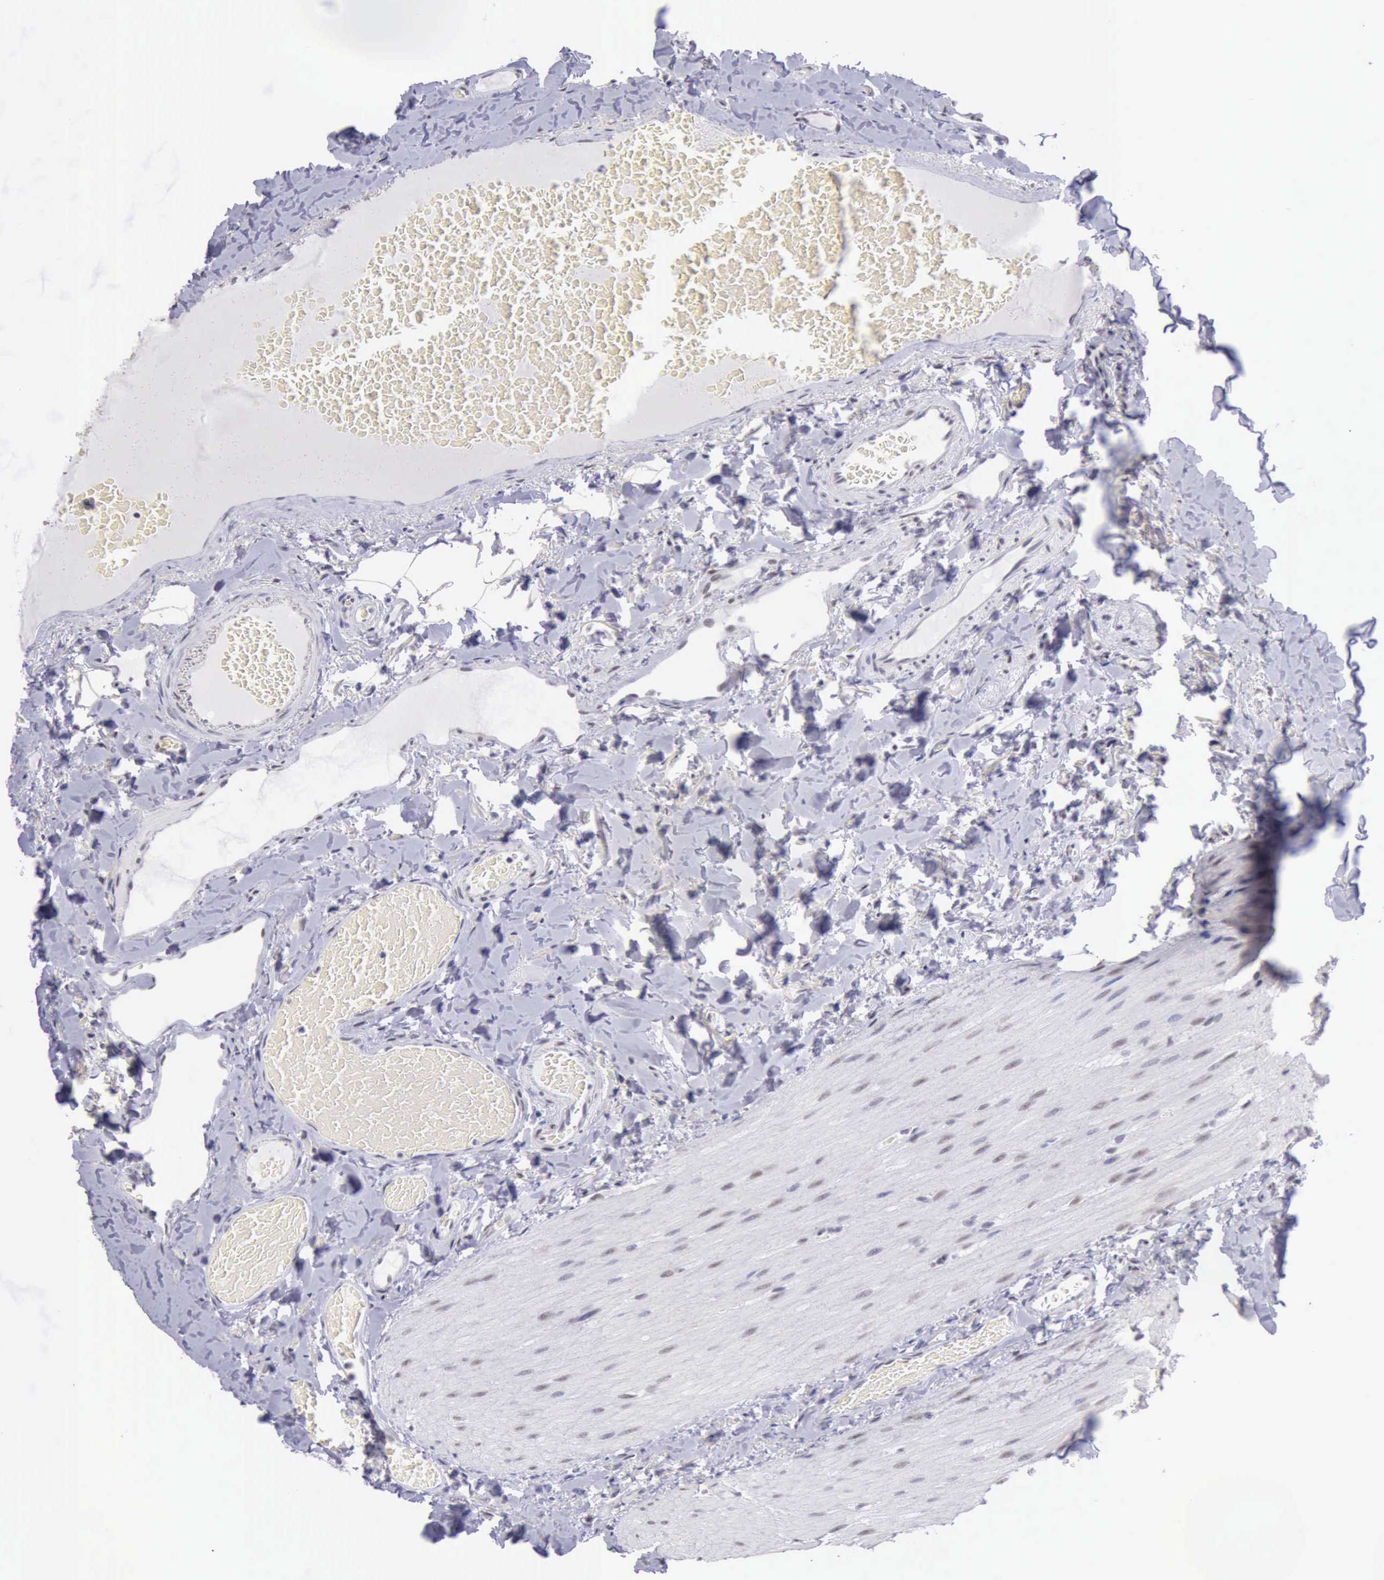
{"staining": {"intensity": "weak", "quantity": "25%-75%", "location": "nuclear"}, "tissue": "duodenum", "cell_type": "Glandular cells", "image_type": "normal", "snomed": [{"axis": "morphology", "description": "Normal tissue, NOS"}, {"axis": "topography", "description": "Duodenum"}], "caption": "Protein expression analysis of benign duodenum exhibits weak nuclear expression in approximately 25%-75% of glandular cells. The staining was performed using DAB (3,3'-diaminobenzidine) to visualize the protein expression in brown, while the nuclei were stained in blue with hematoxylin (Magnification: 20x).", "gene": "EP300", "patient": {"sex": "male", "age": 66}}